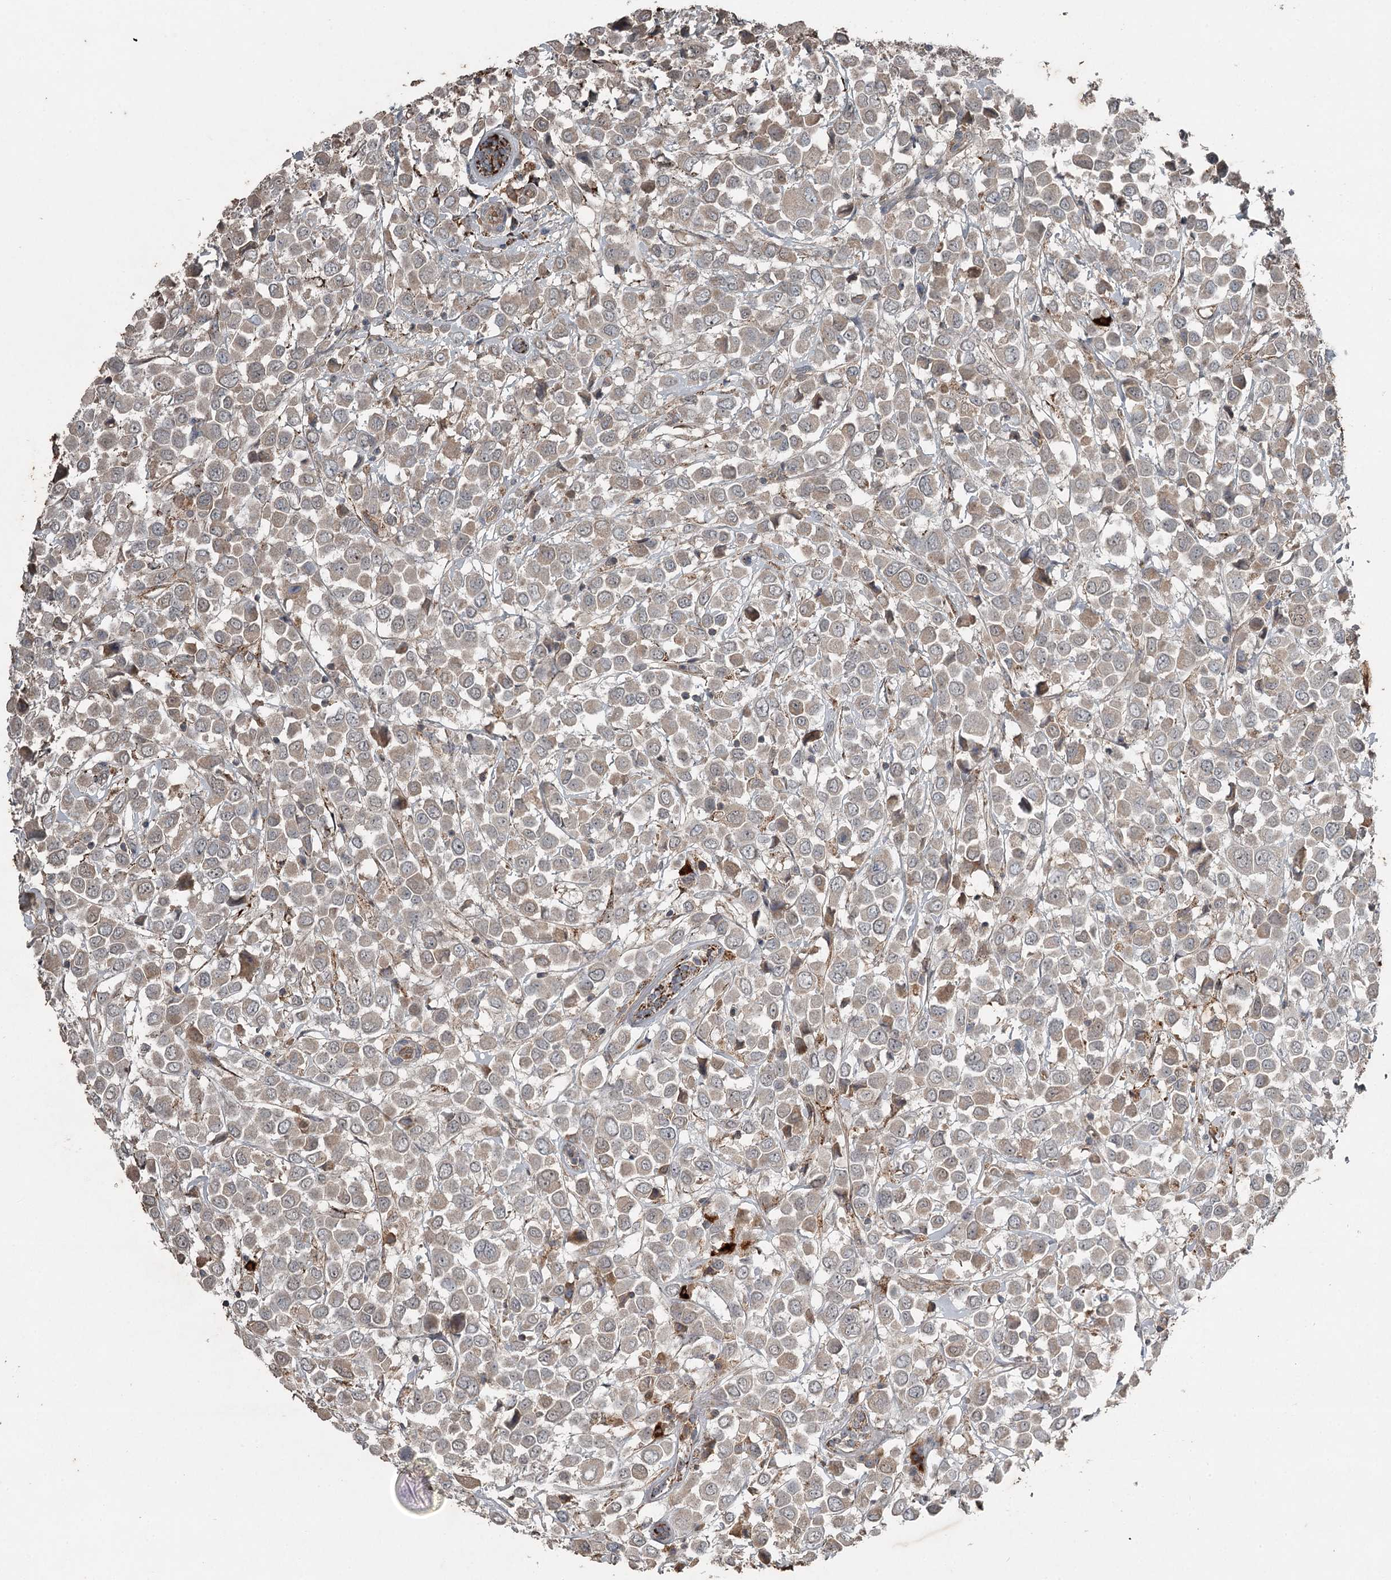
{"staining": {"intensity": "weak", "quantity": "25%-75%", "location": "cytoplasmic/membranous"}, "tissue": "breast cancer", "cell_type": "Tumor cells", "image_type": "cancer", "snomed": [{"axis": "morphology", "description": "Duct carcinoma"}, {"axis": "topography", "description": "Breast"}], "caption": "Immunohistochemical staining of breast cancer displays low levels of weak cytoplasmic/membranous expression in approximately 25%-75% of tumor cells.", "gene": "SLC39A8", "patient": {"sex": "female", "age": 61}}